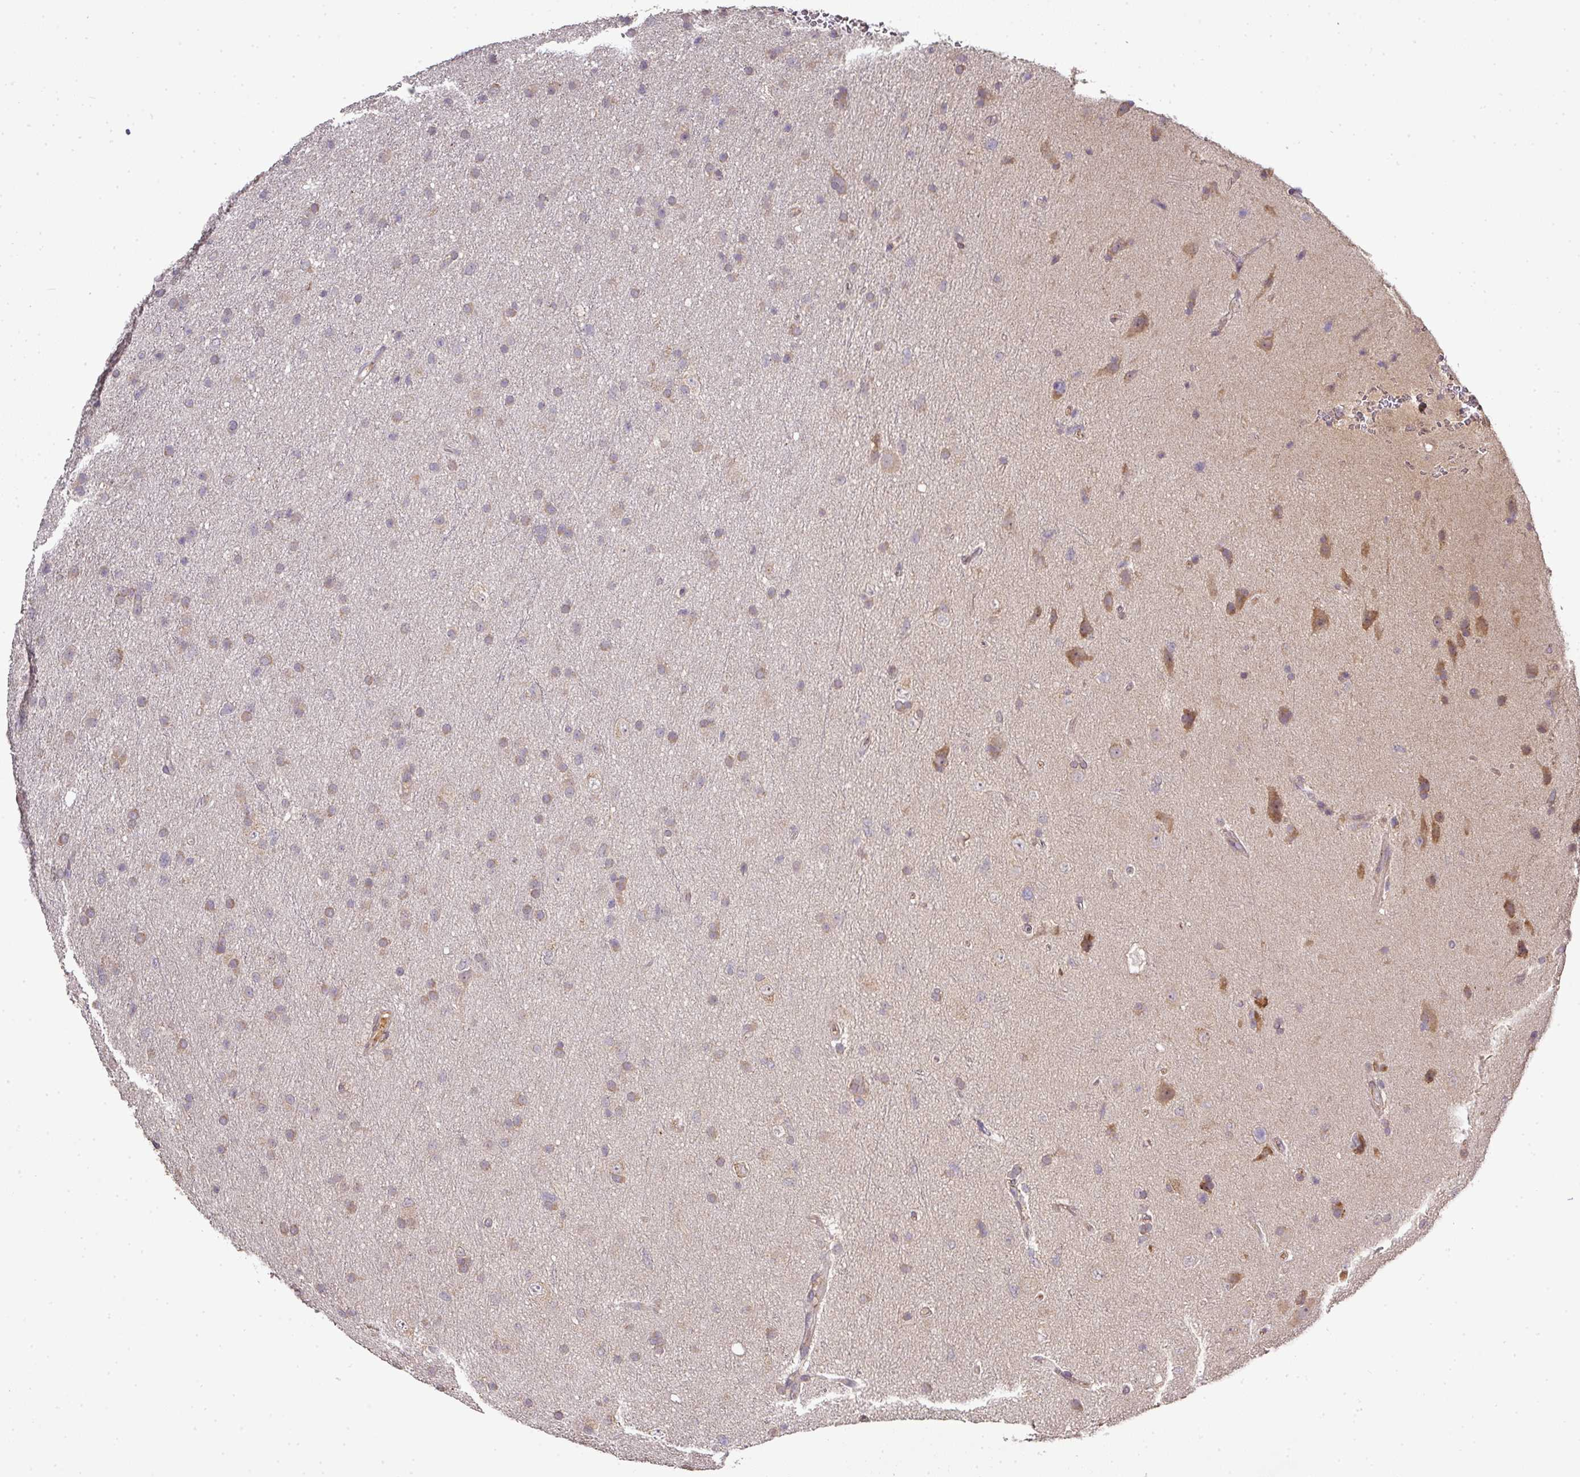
{"staining": {"intensity": "weak", "quantity": "25%-75%", "location": "cytoplasmic/membranous"}, "tissue": "glioma", "cell_type": "Tumor cells", "image_type": "cancer", "snomed": [{"axis": "morphology", "description": "Glioma, malignant, Low grade"}, {"axis": "topography", "description": "Cerebral cortex"}], "caption": "Malignant glioma (low-grade) stained for a protein (brown) exhibits weak cytoplasmic/membranous positive staining in about 25%-75% of tumor cells.", "gene": "GALP", "patient": {"sex": "female", "age": 39}}